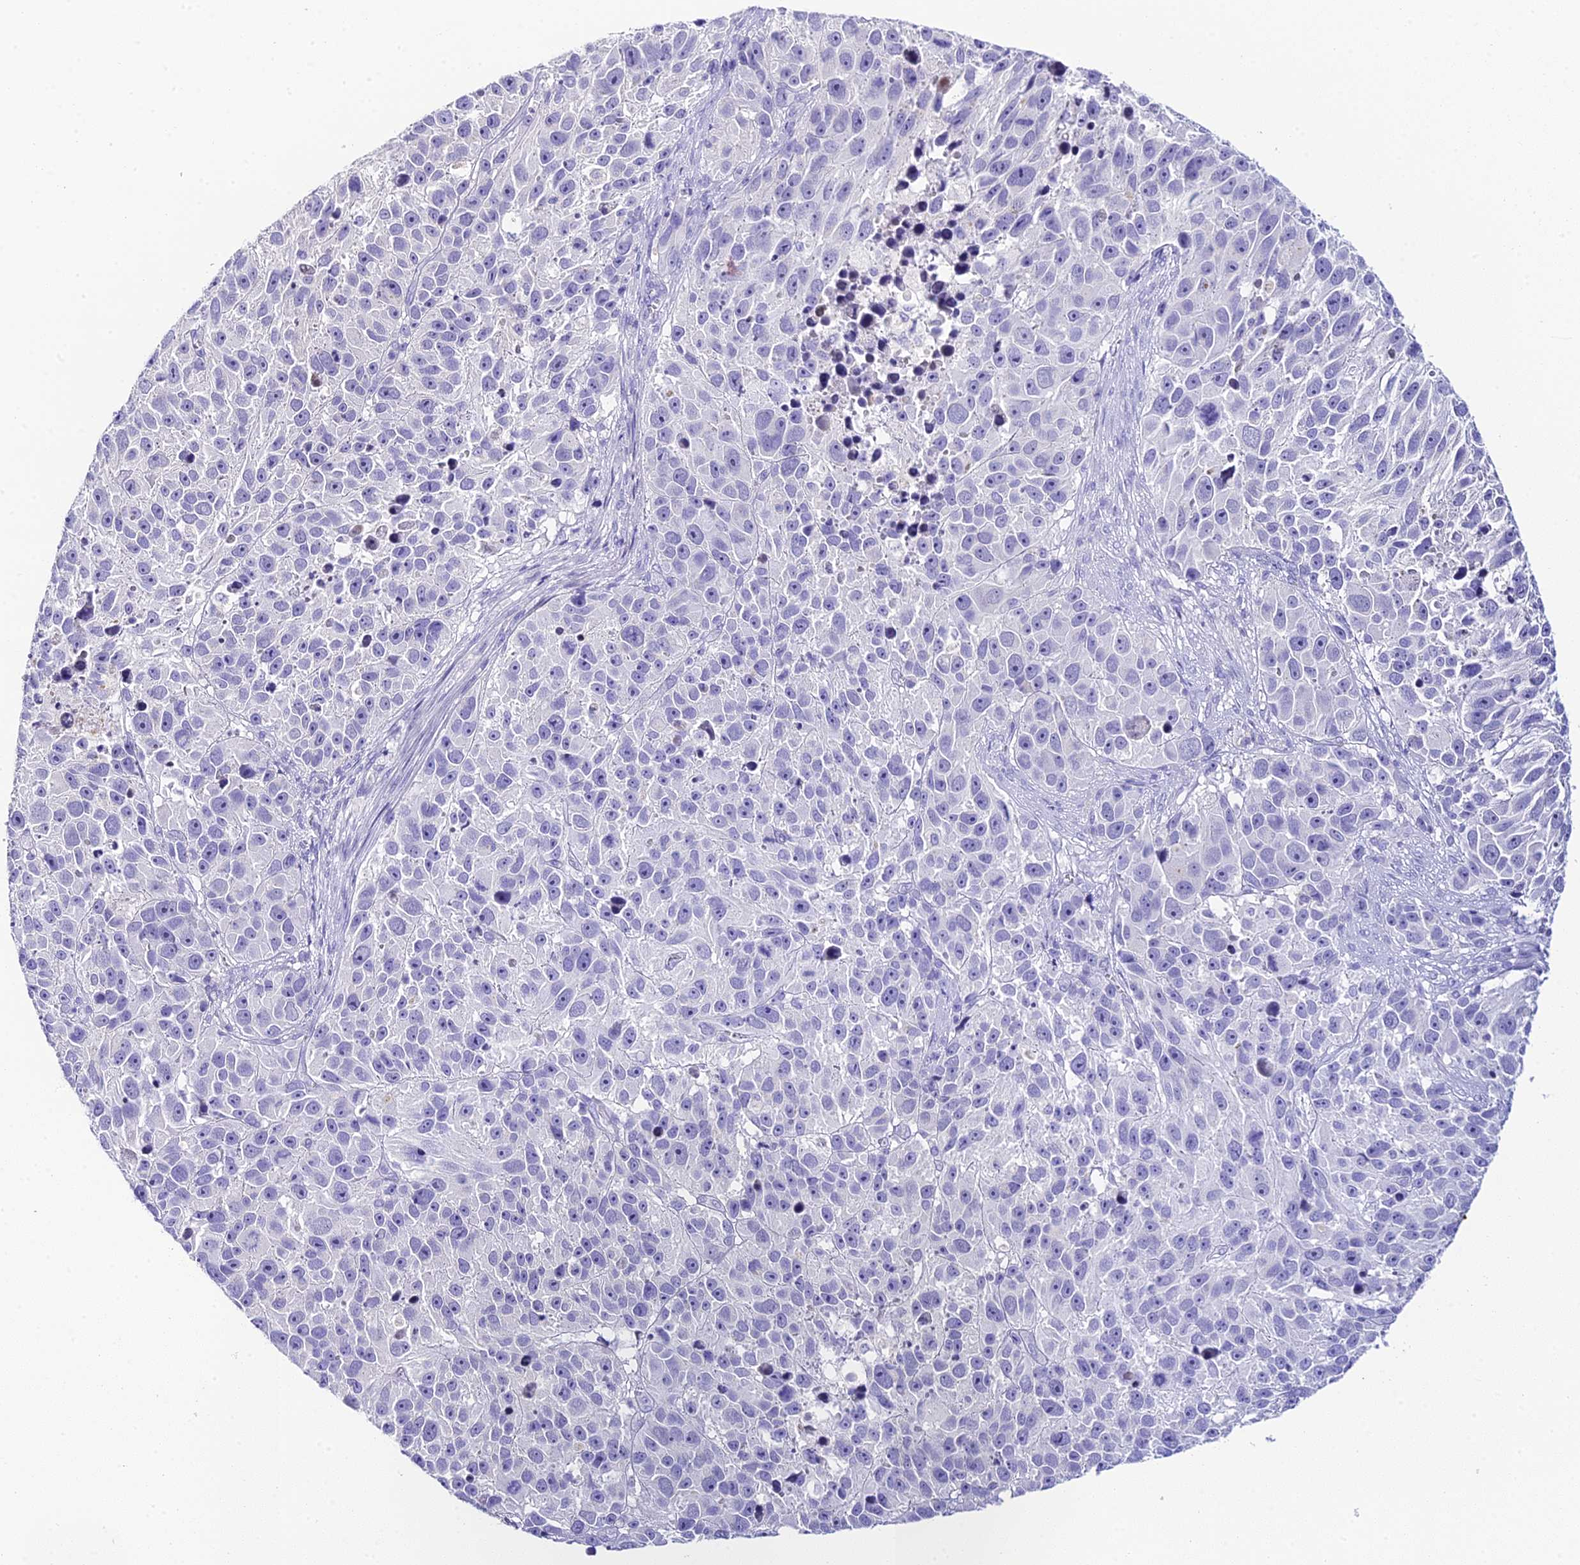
{"staining": {"intensity": "negative", "quantity": "none", "location": "none"}, "tissue": "melanoma", "cell_type": "Tumor cells", "image_type": "cancer", "snomed": [{"axis": "morphology", "description": "Malignant melanoma, NOS"}, {"axis": "topography", "description": "Skin"}], "caption": "Photomicrograph shows no protein staining in tumor cells of melanoma tissue.", "gene": "C12orf29", "patient": {"sex": "male", "age": 84}}